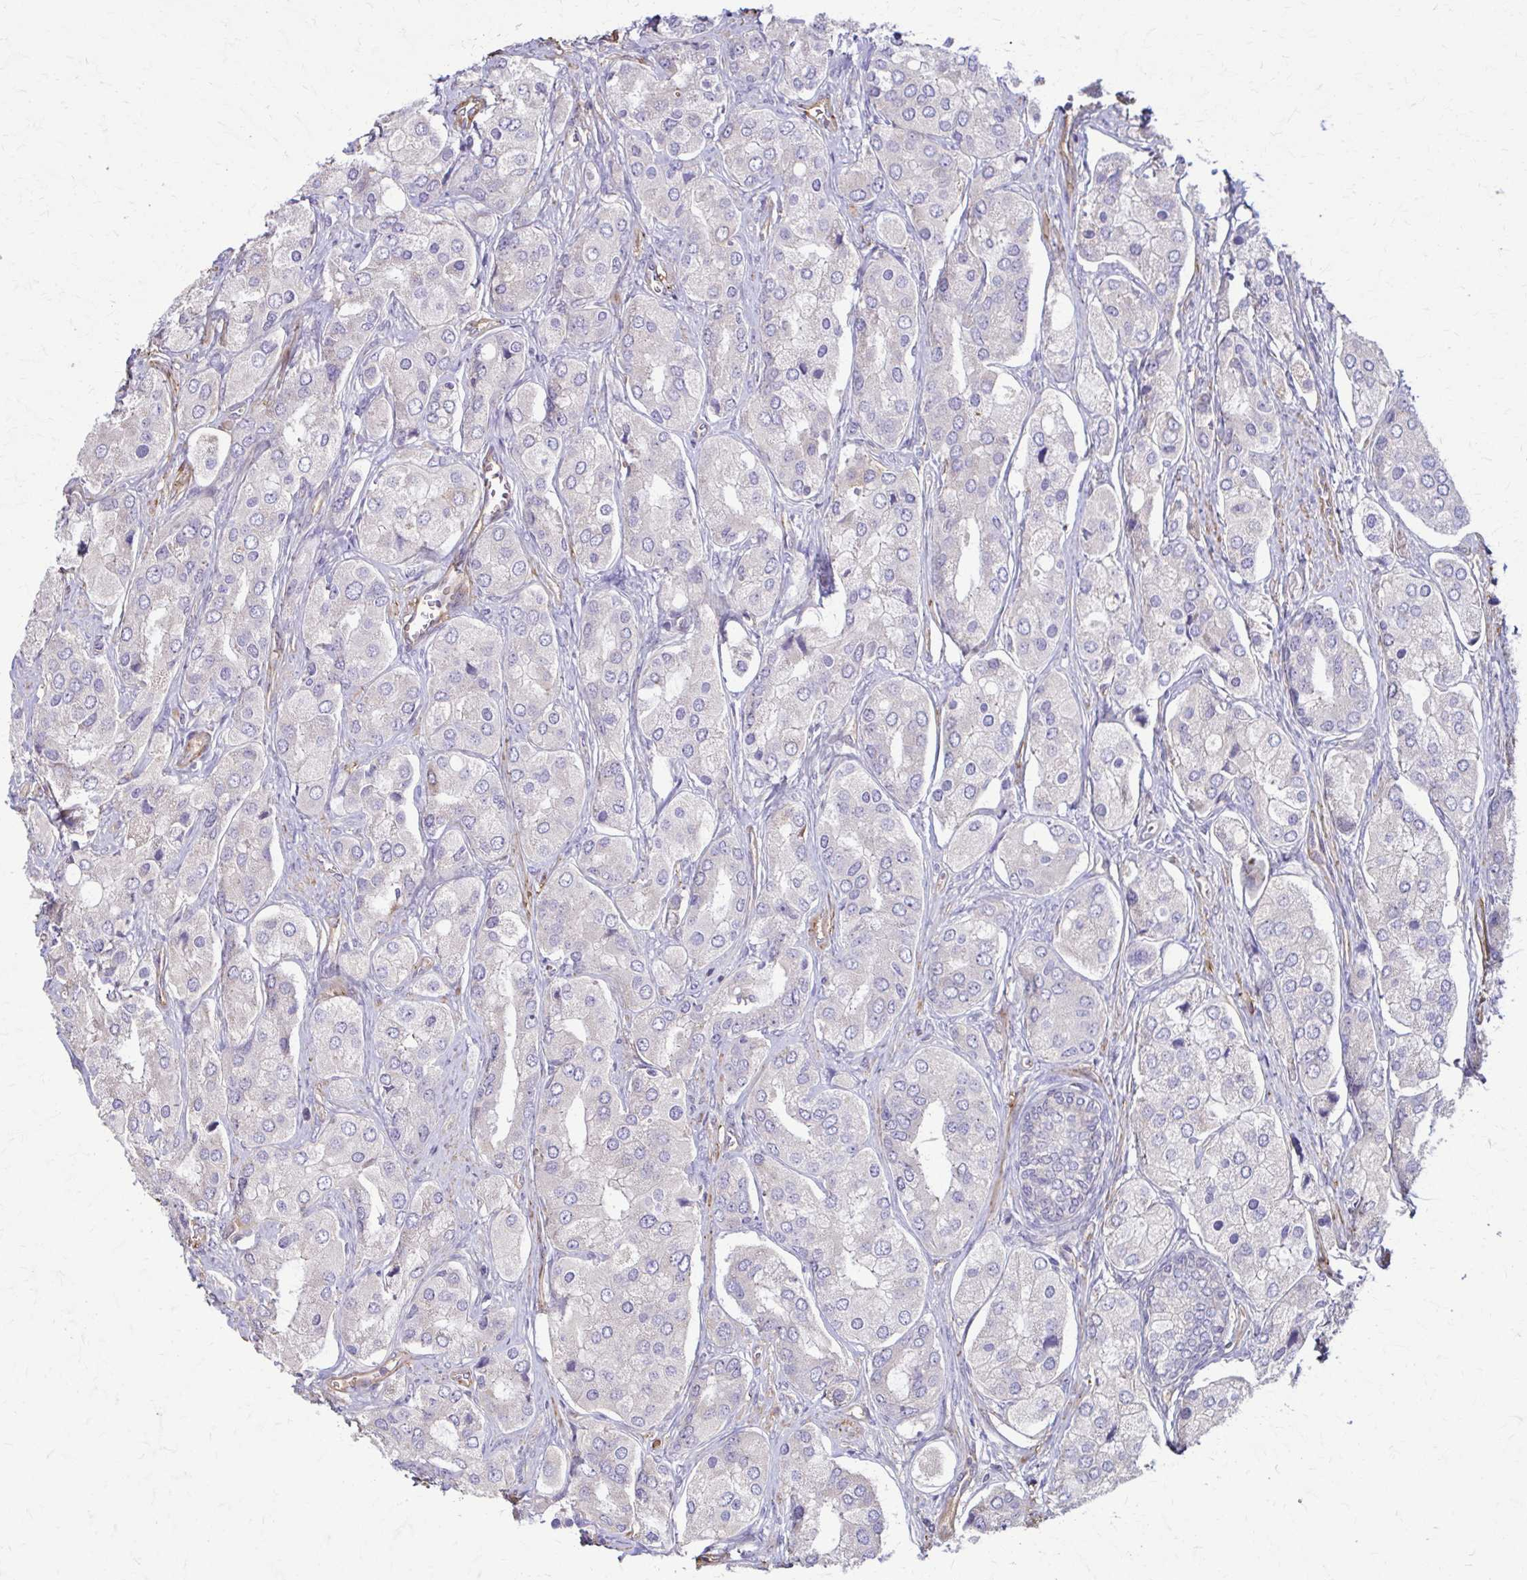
{"staining": {"intensity": "negative", "quantity": "none", "location": "none"}, "tissue": "prostate cancer", "cell_type": "Tumor cells", "image_type": "cancer", "snomed": [{"axis": "morphology", "description": "Adenocarcinoma, Low grade"}, {"axis": "topography", "description": "Prostate"}], "caption": "Immunohistochemistry of human prostate cancer (adenocarcinoma (low-grade)) reveals no positivity in tumor cells.", "gene": "DSP", "patient": {"sex": "male", "age": 69}}